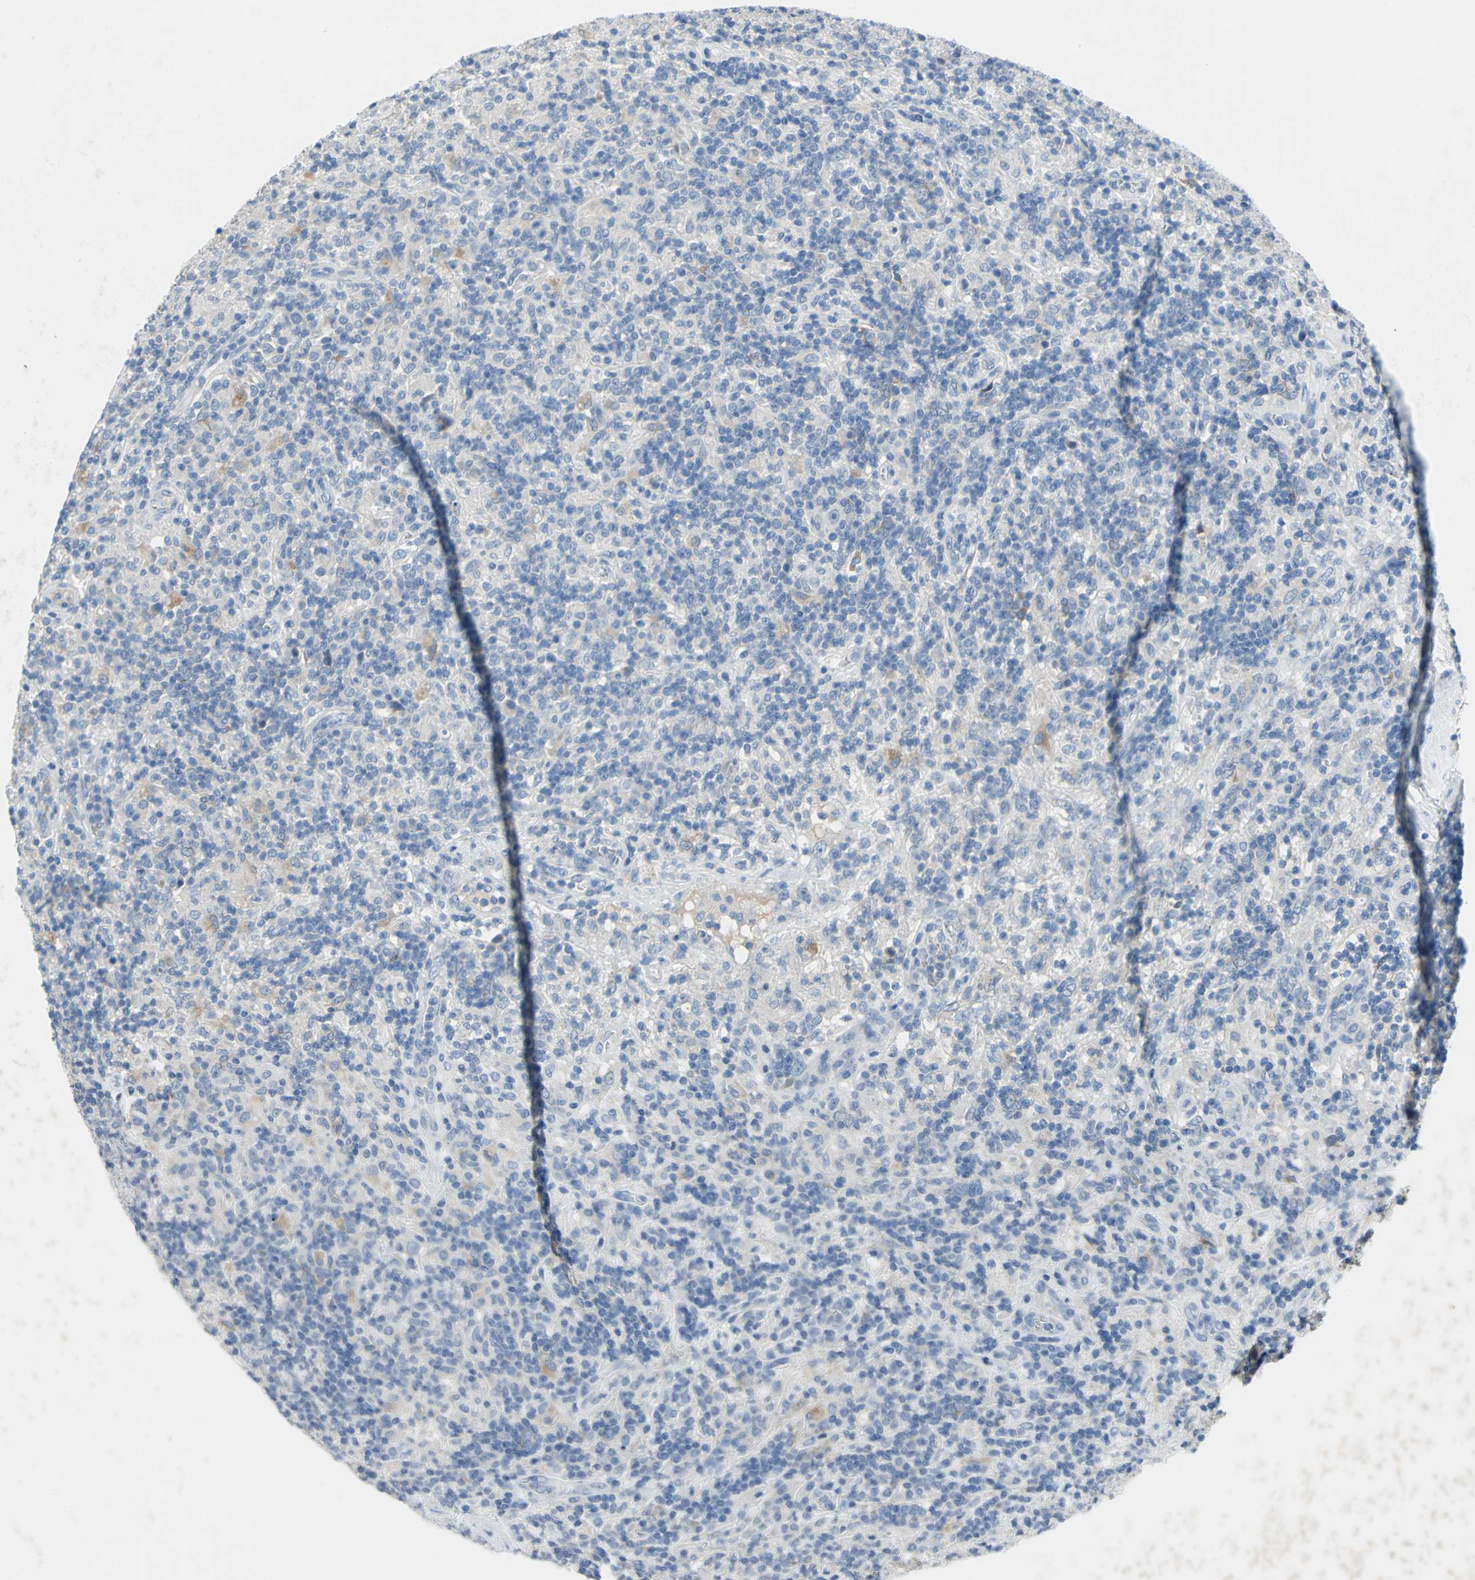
{"staining": {"intensity": "weak", "quantity": "<25%", "location": "cytoplasmic/membranous"}, "tissue": "lymphoma", "cell_type": "Tumor cells", "image_type": "cancer", "snomed": [{"axis": "morphology", "description": "Hodgkin's disease, NOS"}, {"axis": "topography", "description": "Lymph node"}], "caption": "High magnification brightfield microscopy of lymphoma stained with DAB (brown) and counterstained with hematoxylin (blue): tumor cells show no significant expression.", "gene": "PTGDS", "patient": {"sex": "male", "age": 70}}